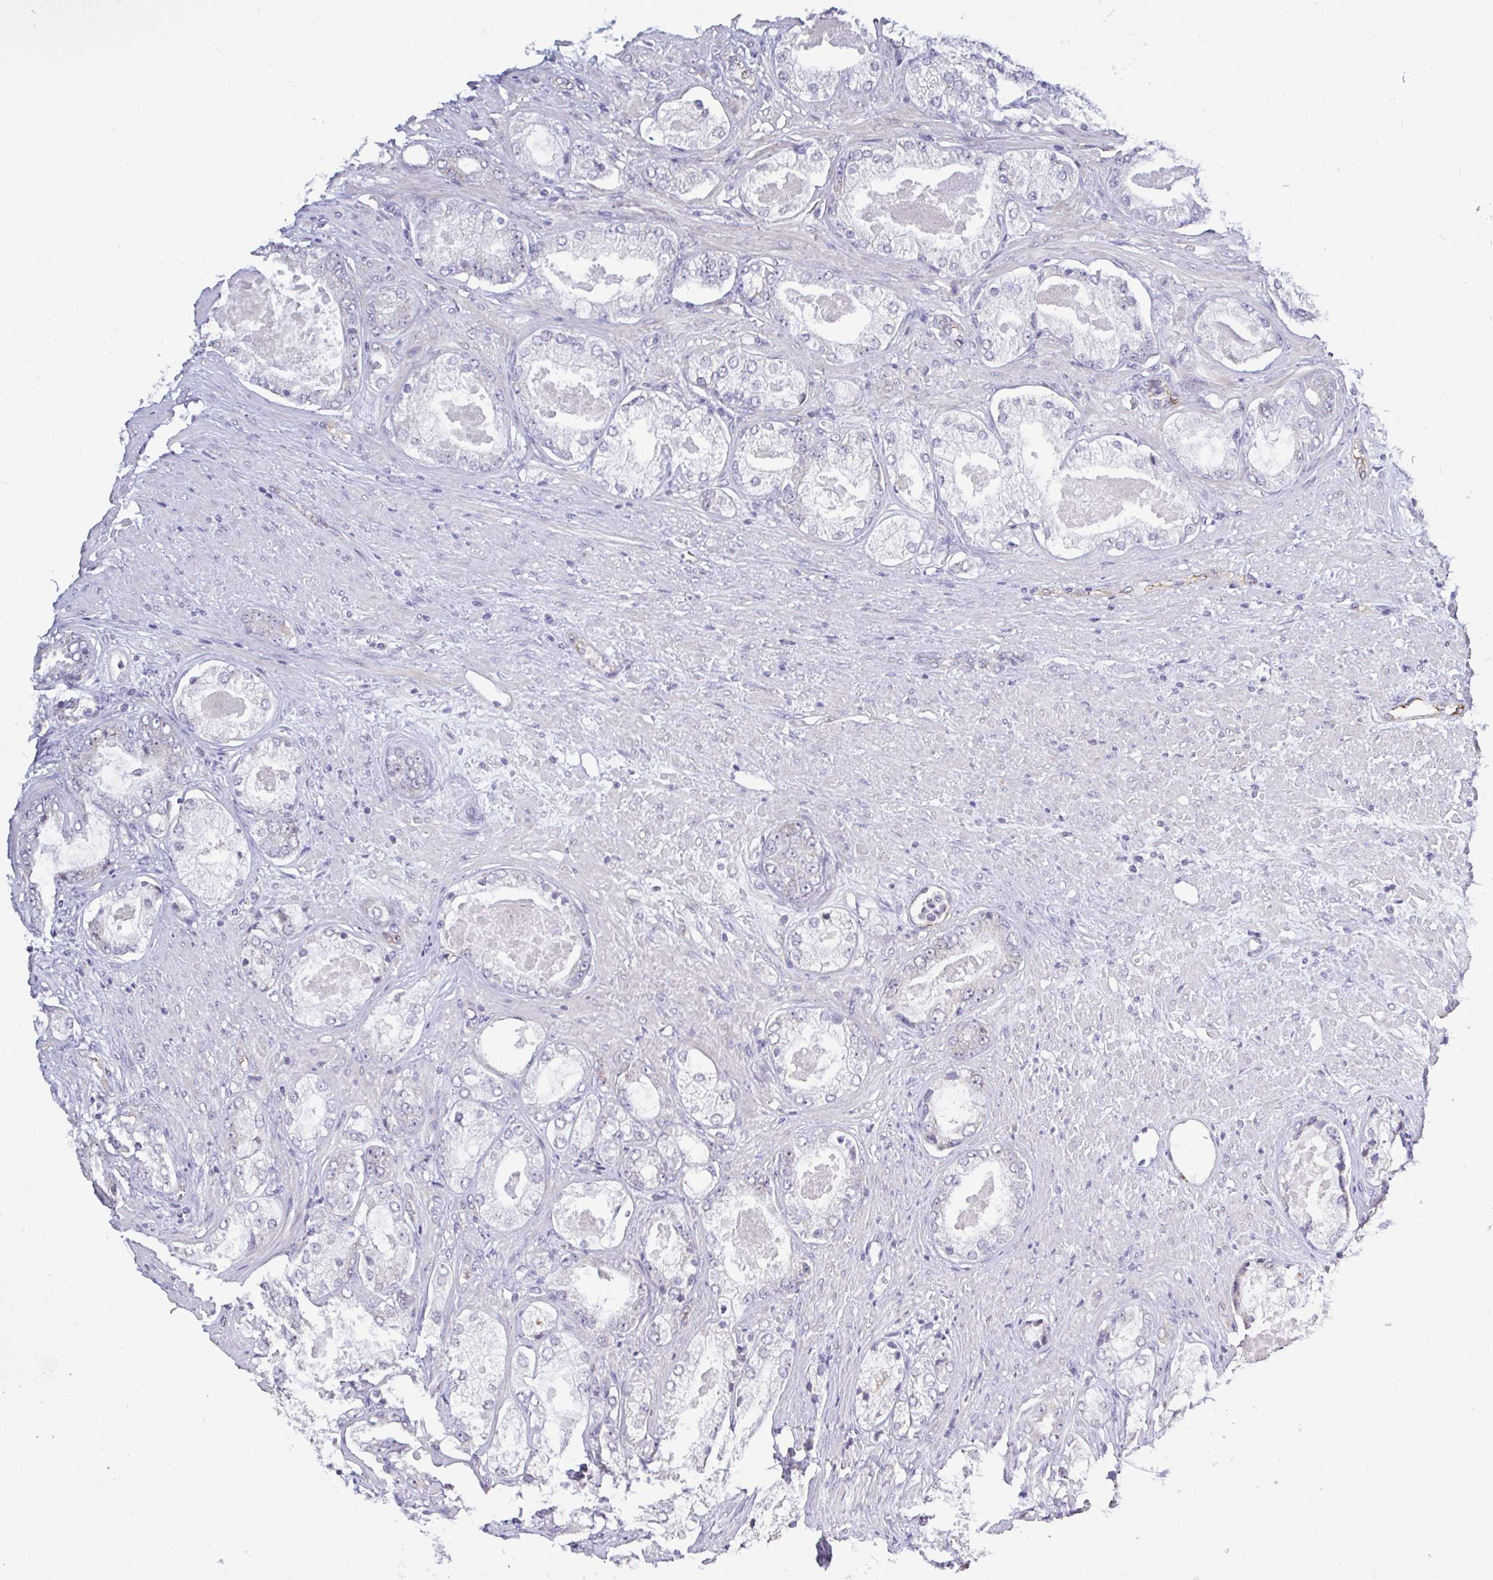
{"staining": {"intensity": "negative", "quantity": "none", "location": "none"}, "tissue": "prostate cancer", "cell_type": "Tumor cells", "image_type": "cancer", "snomed": [{"axis": "morphology", "description": "Adenocarcinoma, Low grade"}, {"axis": "topography", "description": "Prostate"}], "caption": "DAB immunohistochemical staining of prostate cancer (low-grade adenocarcinoma) reveals no significant staining in tumor cells. (DAB immunohistochemistry with hematoxylin counter stain).", "gene": "PLCD4", "patient": {"sex": "male", "age": 68}}